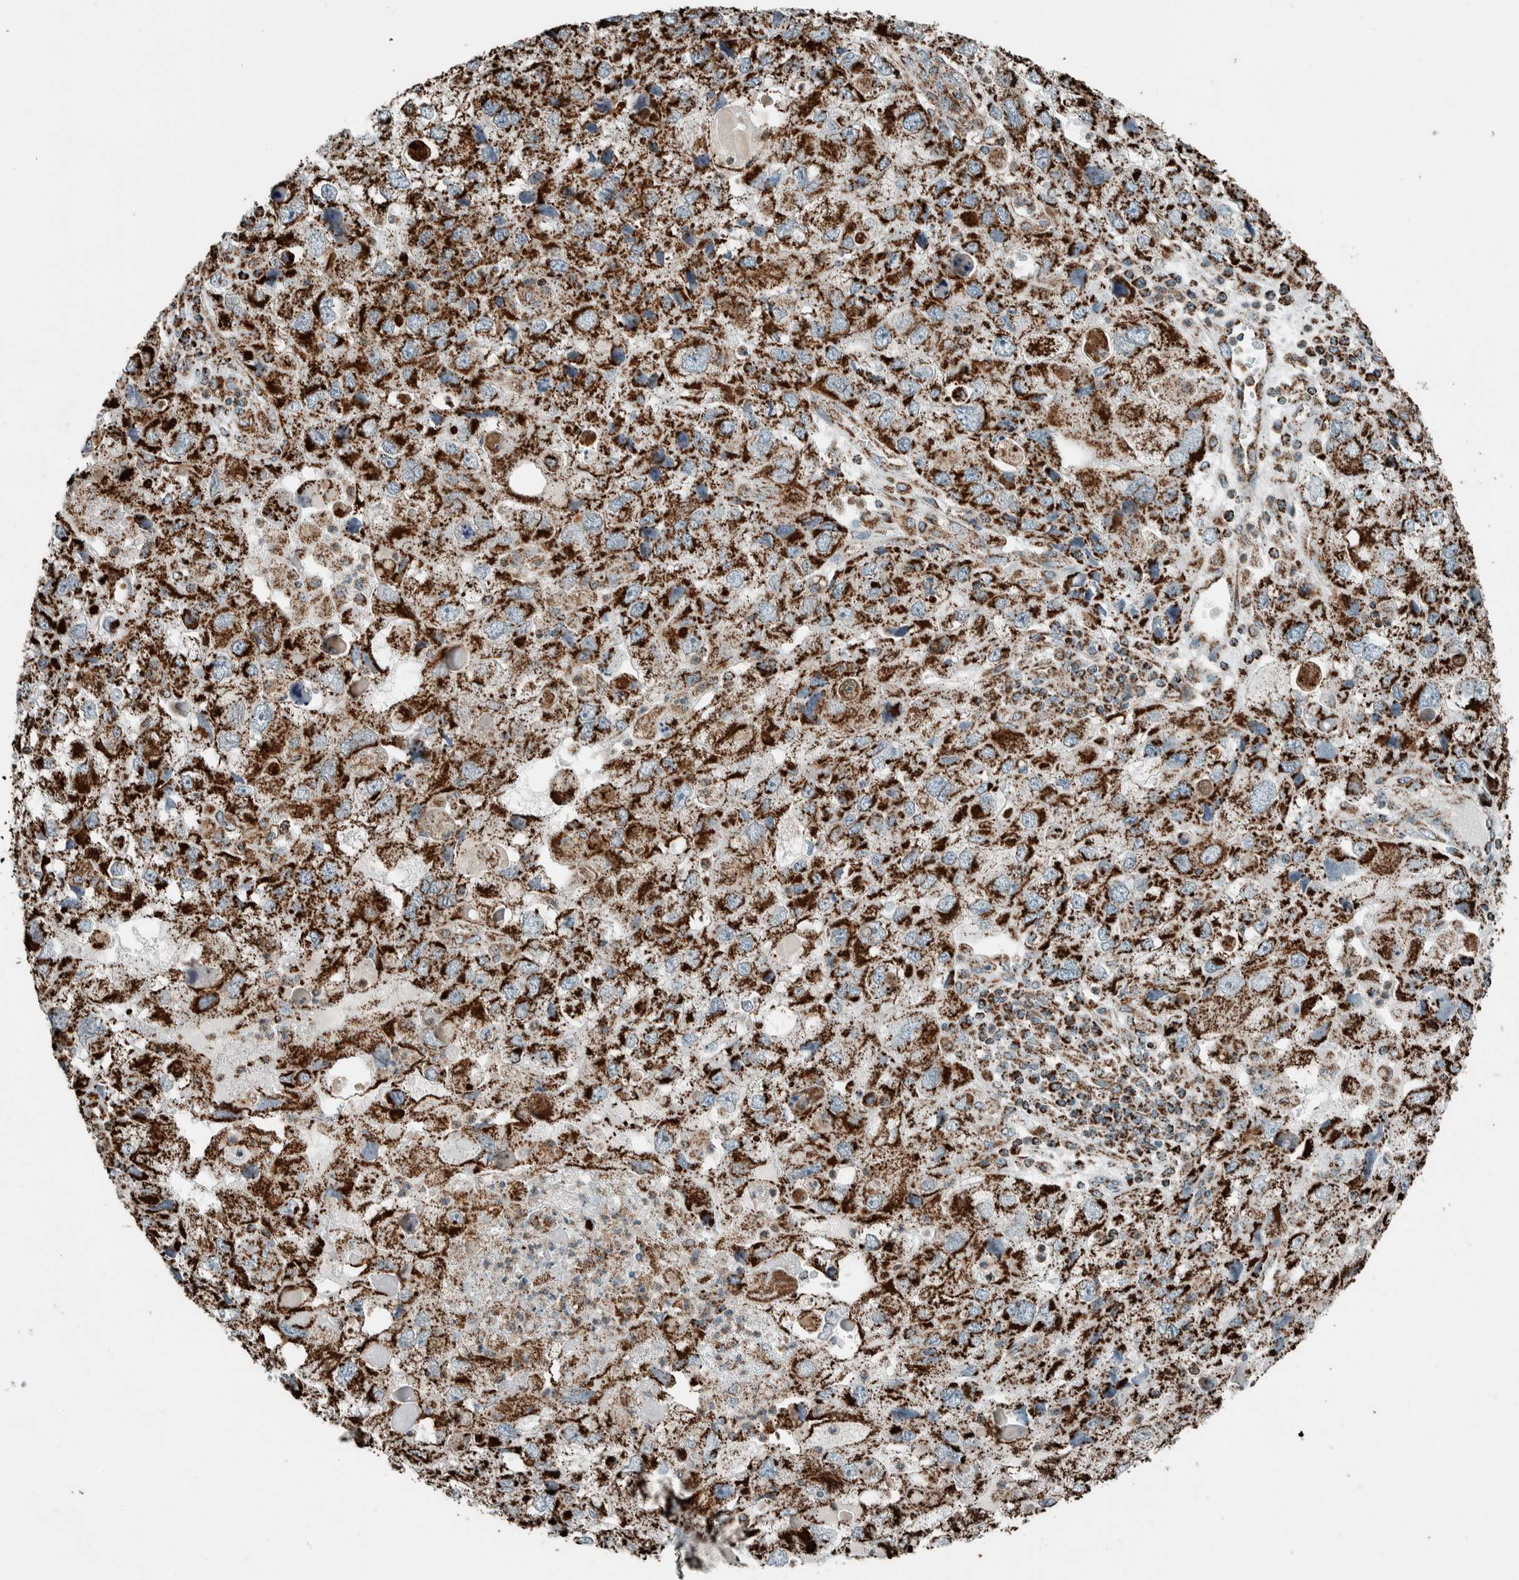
{"staining": {"intensity": "strong", "quantity": ">75%", "location": "cytoplasmic/membranous"}, "tissue": "endometrial cancer", "cell_type": "Tumor cells", "image_type": "cancer", "snomed": [{"axis": "morphology", "description": "Adenocarcinoma, NOS"}, {"axis": "topography", "description": "Endometrium"}], "caption": "Endometrial cancer stained with a protein marker reveals strong staining in tumor cells.", "gene": "ZNF454", "patient": {"sex": "female", "age": 49}}